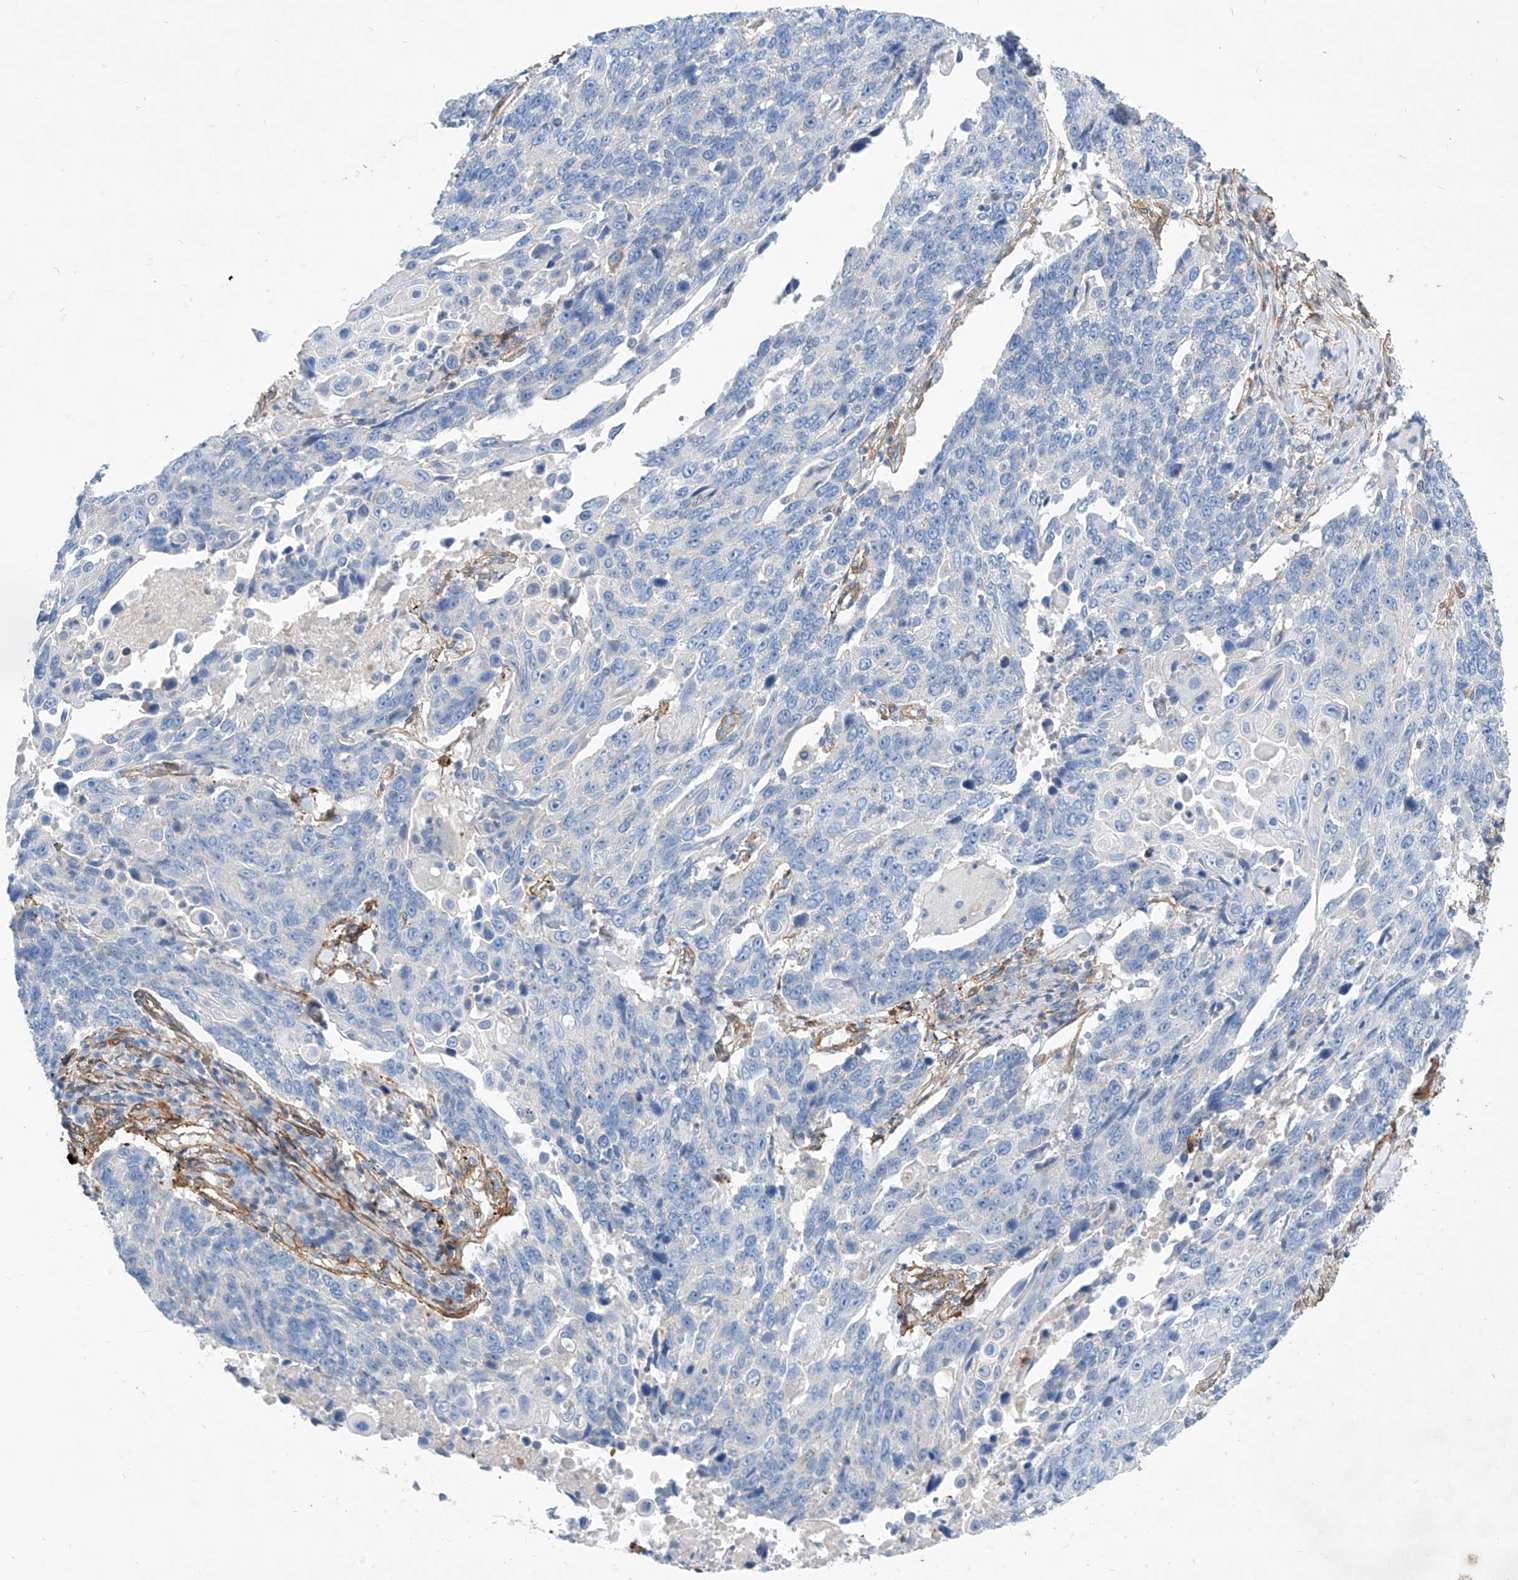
{"staining": {"intensity": "negative", "quantity": "none", "location": "none"}, "tissue": "lung cancer", "cell_type": "Tumor cells", "image_type": "cancer", "snomed": [{"axis": "morphology", "description": "Squamous cell carcinoma, NOS"}, {"axis": "topography", "description": "Lung"}], "caption": "DAB immunohistochemical staining of squamous cell carcinoma (lung) demonstrates no significant positivity in tumor cells.", "gene": "TAS2R60", "patient": {"sex": "male", "age": 66}}